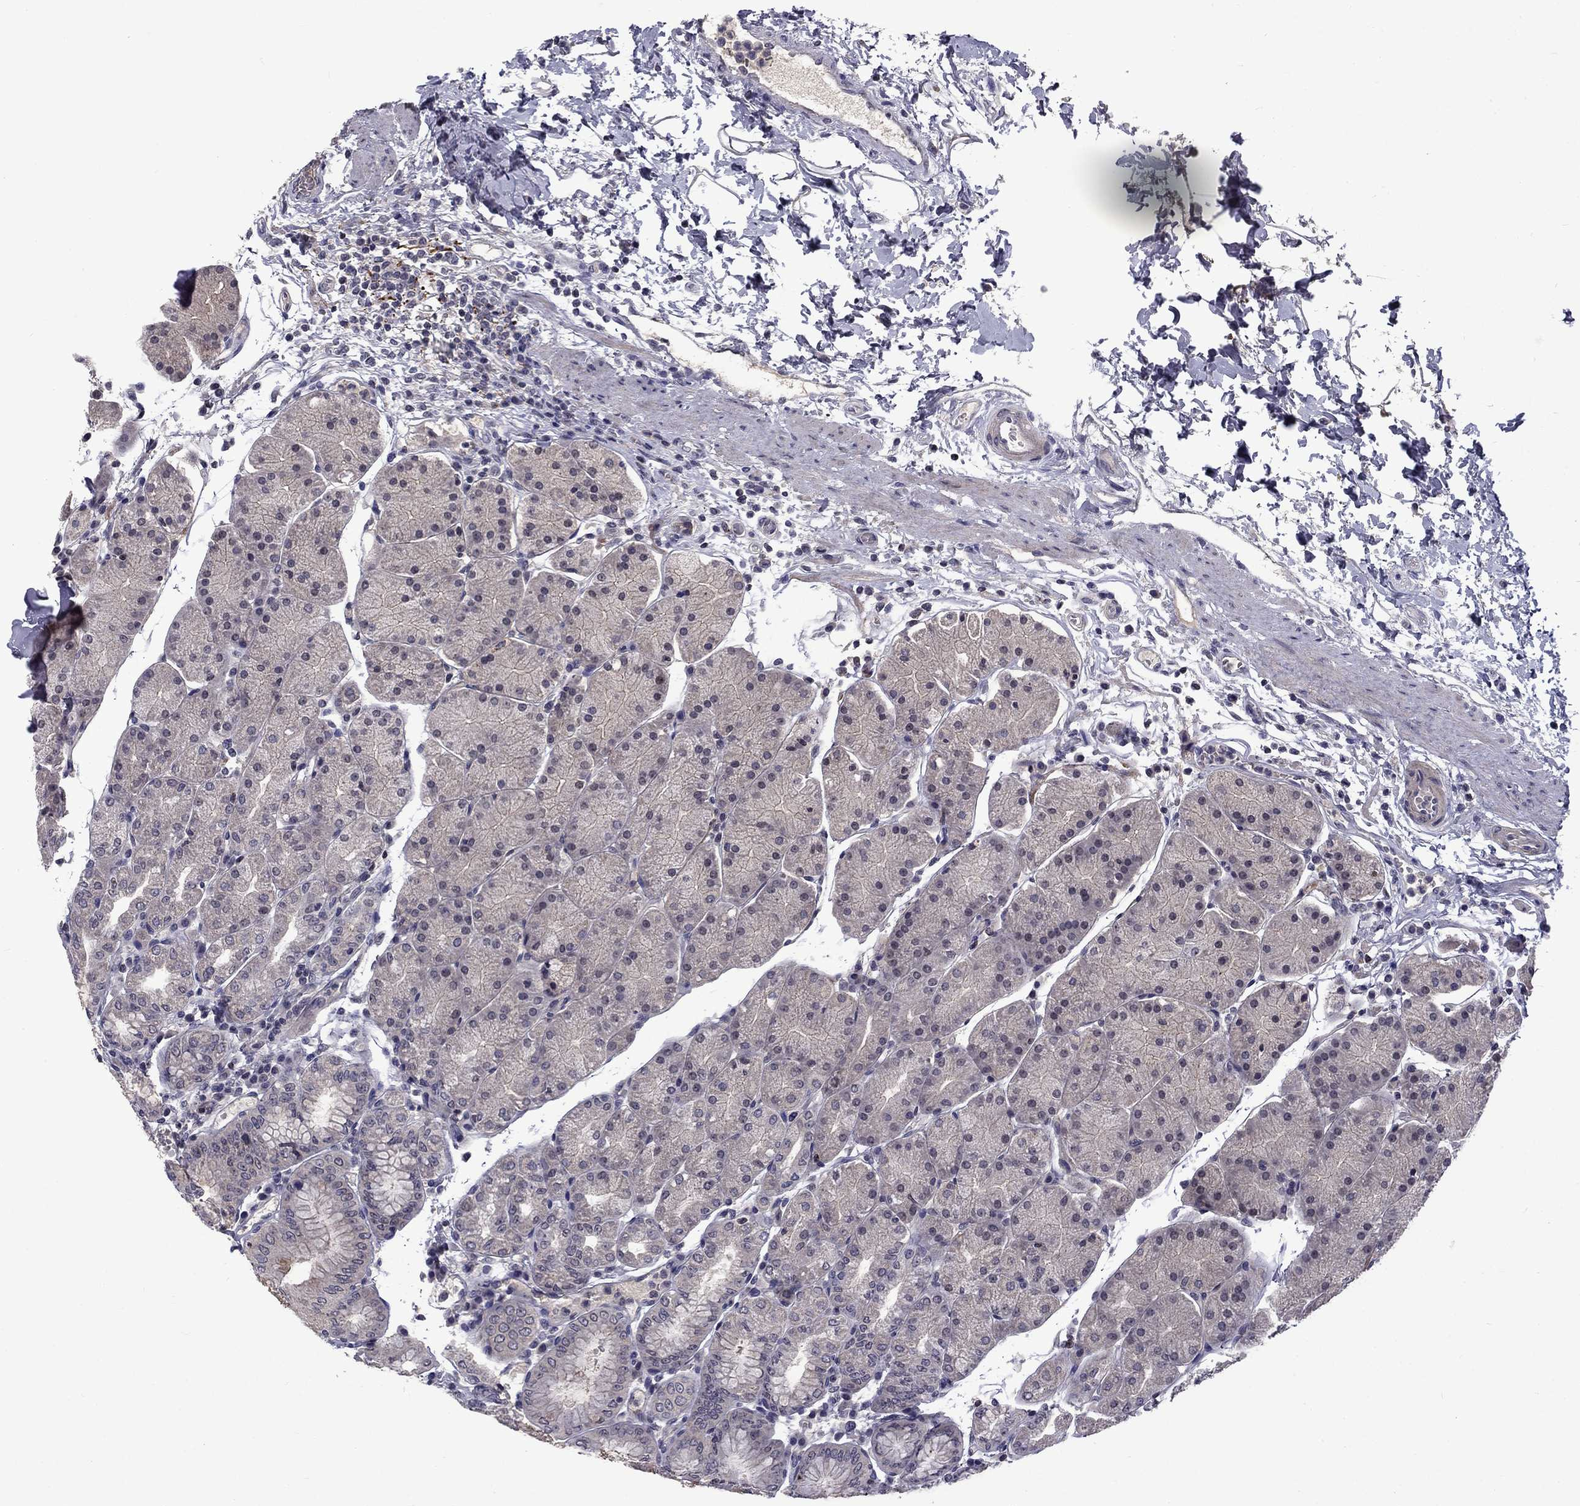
{"staining": {"intensity": "strong", "quantity": "<25%", "location": "cytoplasmic/membranous"}, "tissue": "stomach", "cell_type": "Glandular cells", "image_type": "normal", "snomed": [{"axis": "morphology", "description": "Normal tissue, NOS"}, {"axis": "topography", "description": "Stomach"}], "caption": "Protein staining reveals strong cytoplasmic/membranous expression in approximately <25% of glandular cells in unremarkable stomach.", "gene": "SNTA1", "patient": {"sex": "male", "age": 54}}